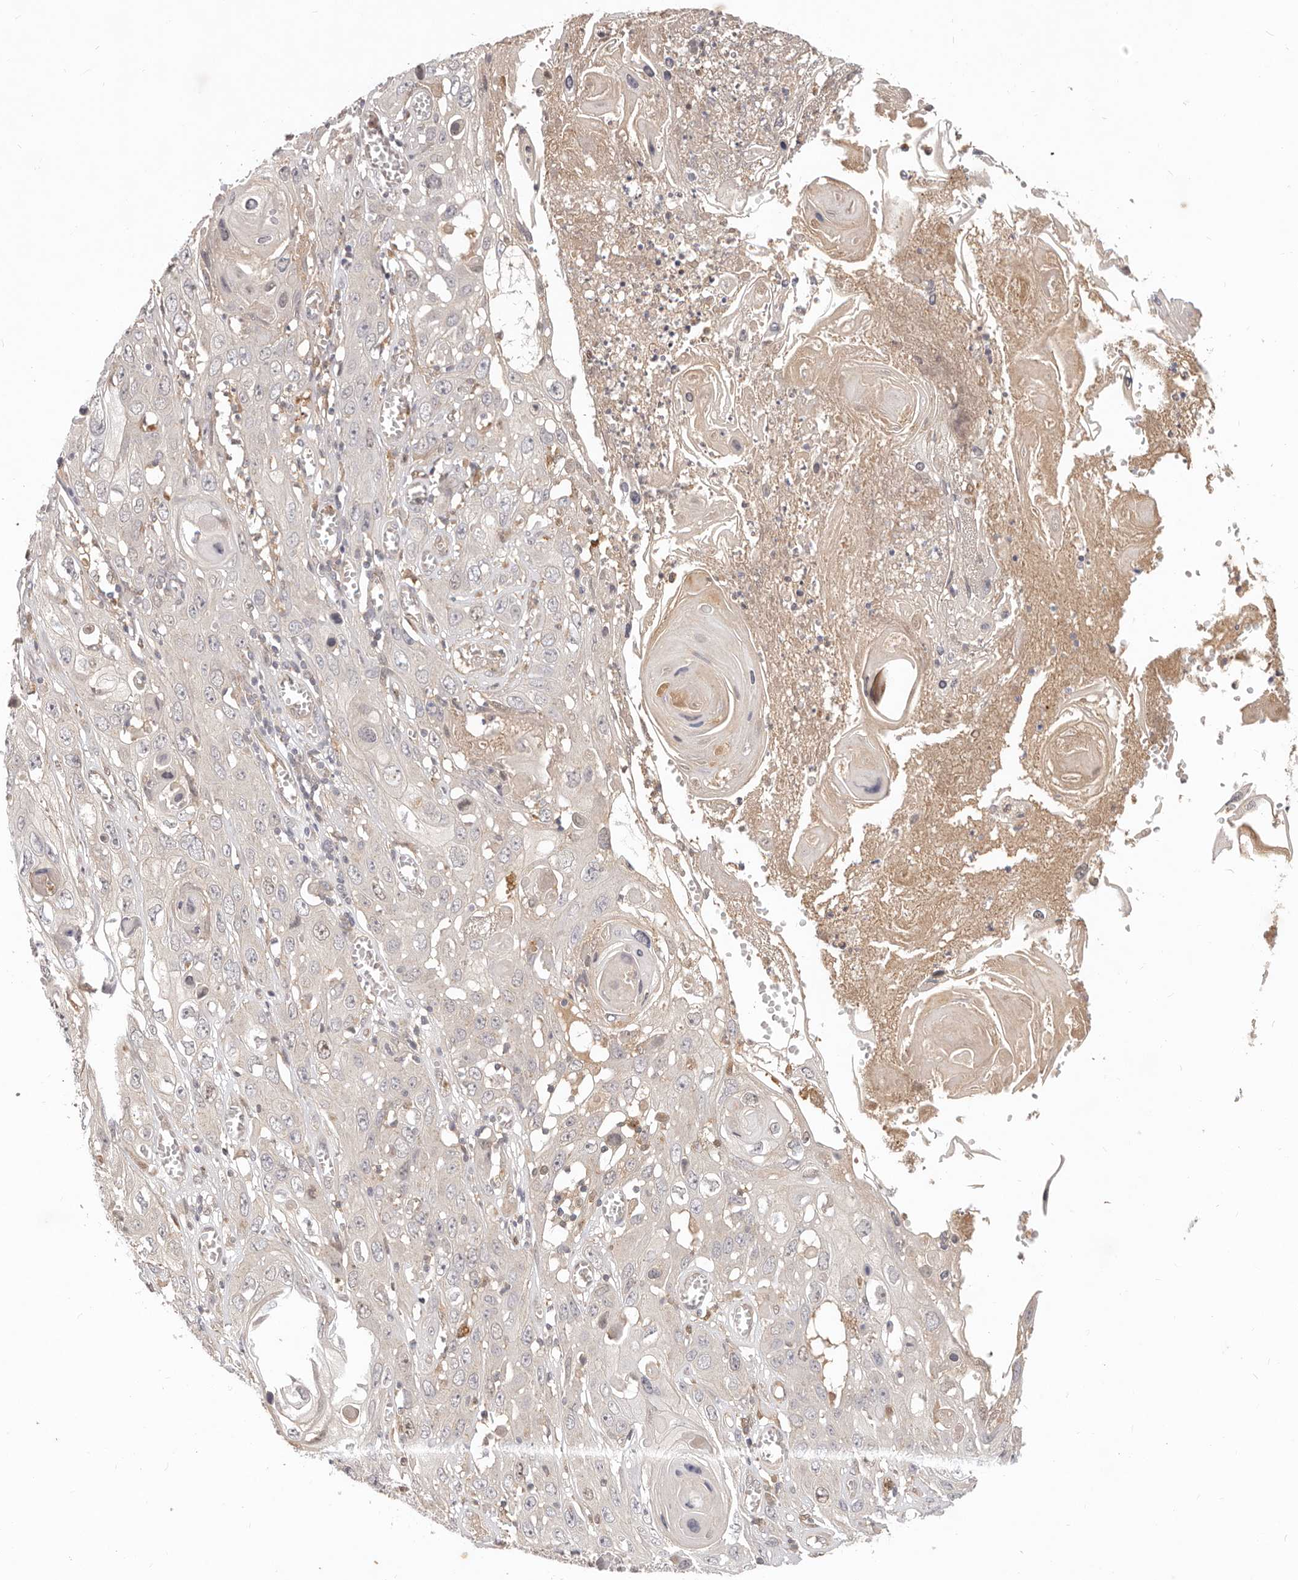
{"staining": {"intensity": "negative", "quantity": "none", "location": "none"}, "tissue": "skin cancer", "cell_type": "Tumor cells", "image_type": "cancer", "snomed": [{"axis": "morphology", "description": "Squamous cell carcinoma, NOS"}, {"axis": "topography", "description": "Skin"}], "caption": "There is no significant expression in tumor cells of skin cancer (squamous cell carcinoma).", "gene": "USP49", "patient": {"sex": "male", "age": 55}}